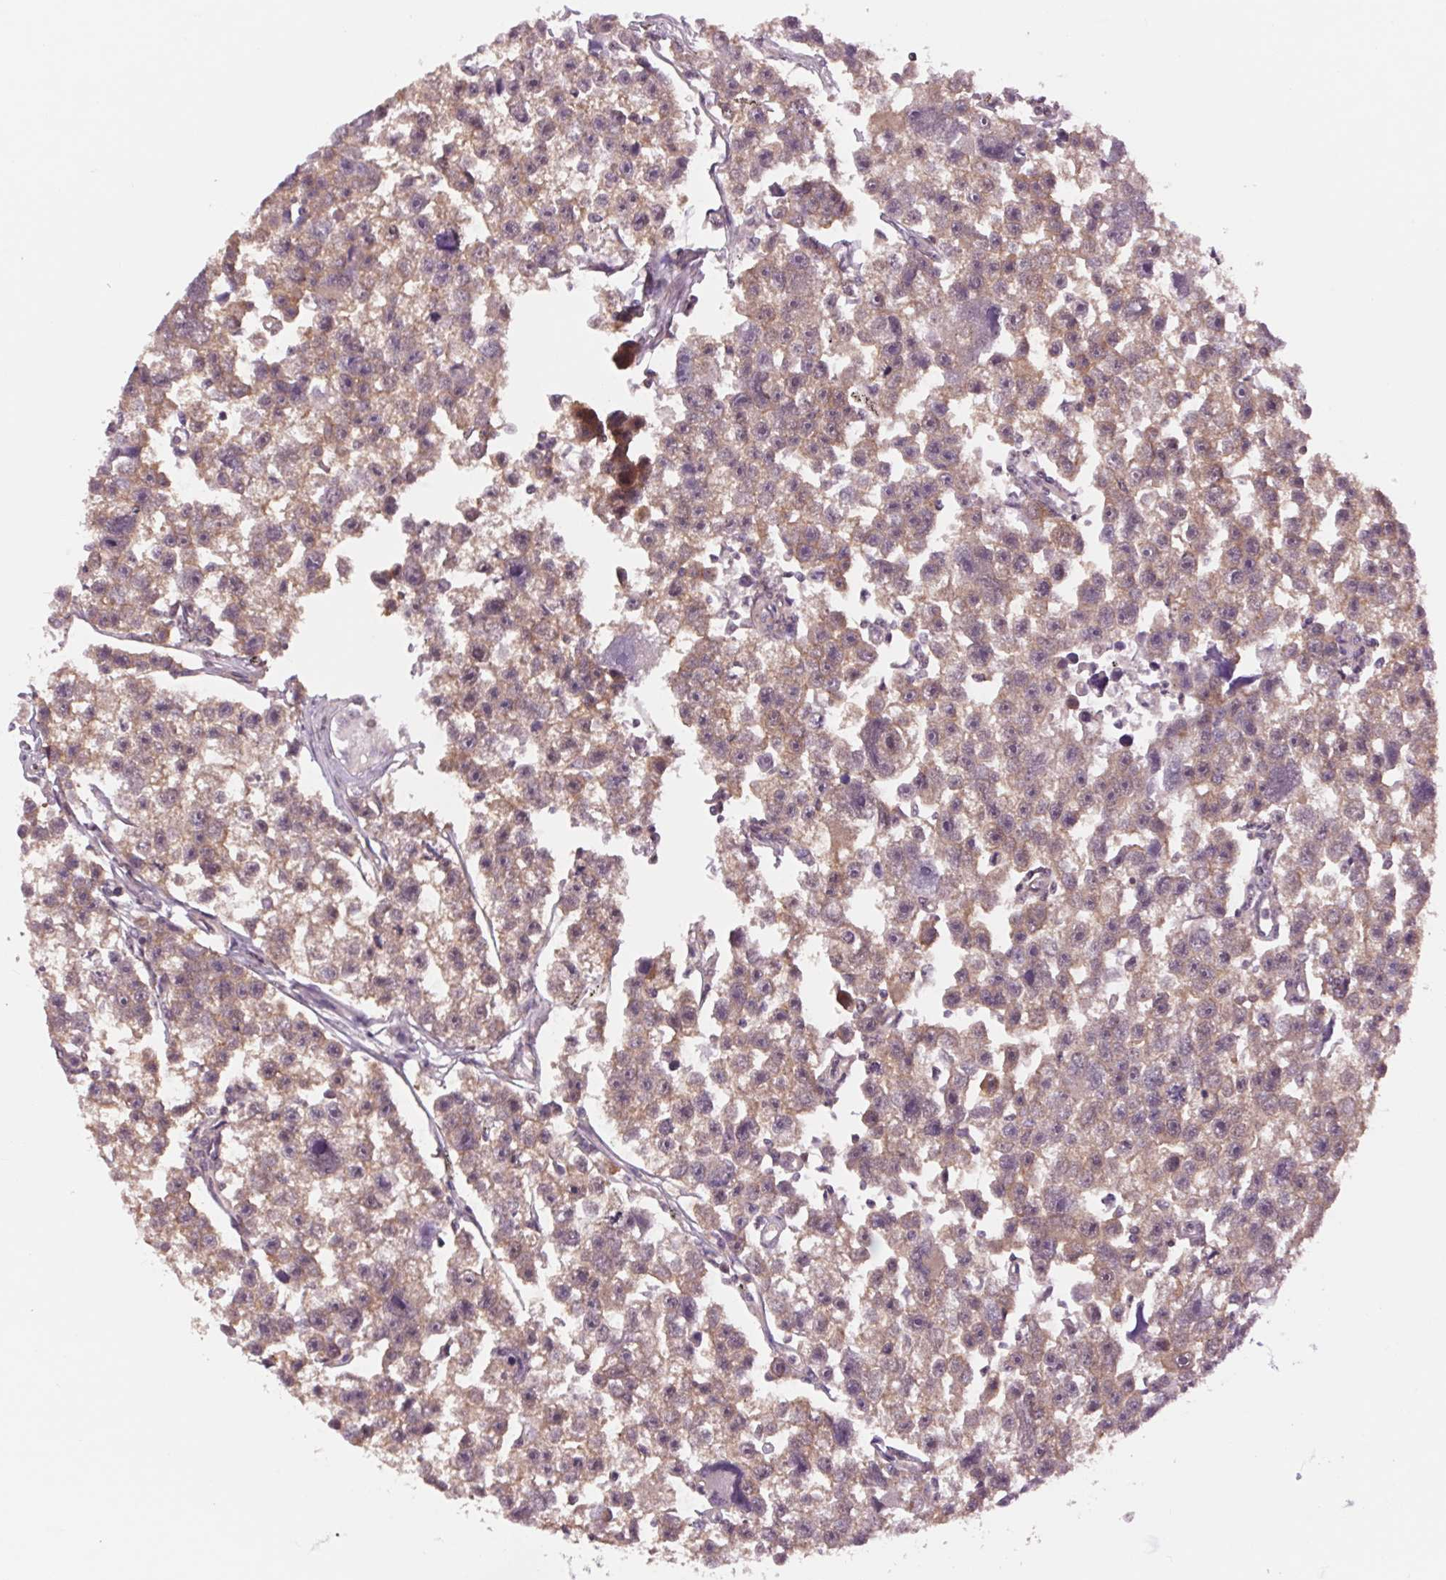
{"staining": {"intensity": "weak", "quantity": ">75%", "location": "cytoplasmic/membranous"}, "tissue": "testis cancer", "cell_type": "Tumor cells", "image_type": "cancer", "snomed": [{"axis": "morphology", "description": "Seminoma, NOS"}, {"axis": "topography", "description": "Testis"}], "caption": "High-magnification brightfield microscopy of testis cancer (seminoma) stained with DAB (brown) and counterstained with hematoxylin (blue). tumor cells exhibit weak cytoplasmic/membranous expression is appreciated in approximately>75% of cells.", "gene": "SH3RF2", "patient": {"sex": "male", "age": 26}}